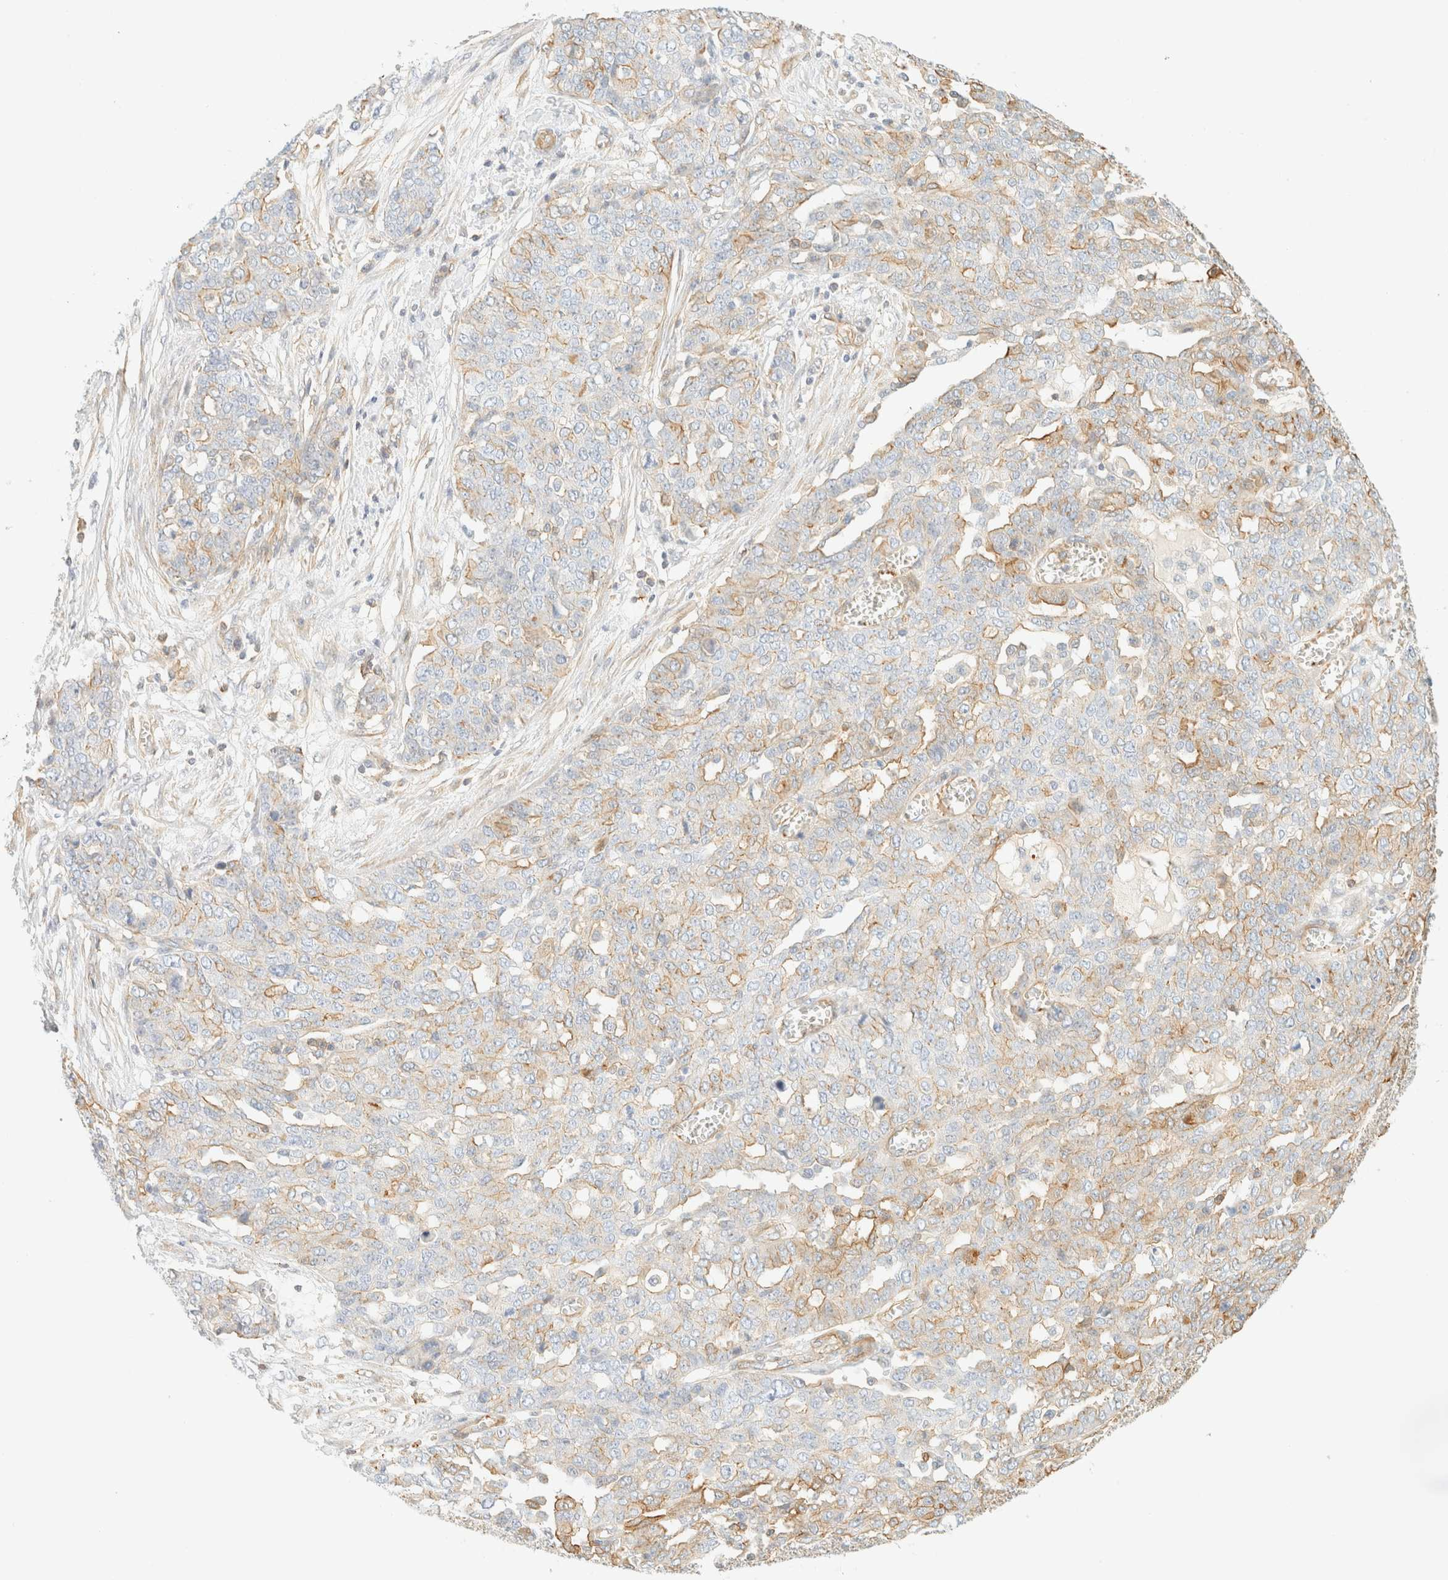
{"staining": {"intensity": "weak", "quantity": "25%-75%", "location": "cytoplasmic/membranous"}, "tissue": "ovarian cancer", "cell_type": "Tumor cells", "image_type": "cancer", "snomed": [{"axis": "morphology", "description": "Cystadenocarcinoma, serous, NOS"}, {"axis": "topography", "description": "Soft tissue"}, {"axis": "topography", "description": "Ovary"}], "caption": "Serous cystadenocarcinoma (ovarian) stained for a protein (brown) exhibits weak cytoplasmic/membranous positive staining in approximately 25%-75% of tumor cells.", "gene": "OTOP2", "patient": {"sex": "female", "age": 57}}